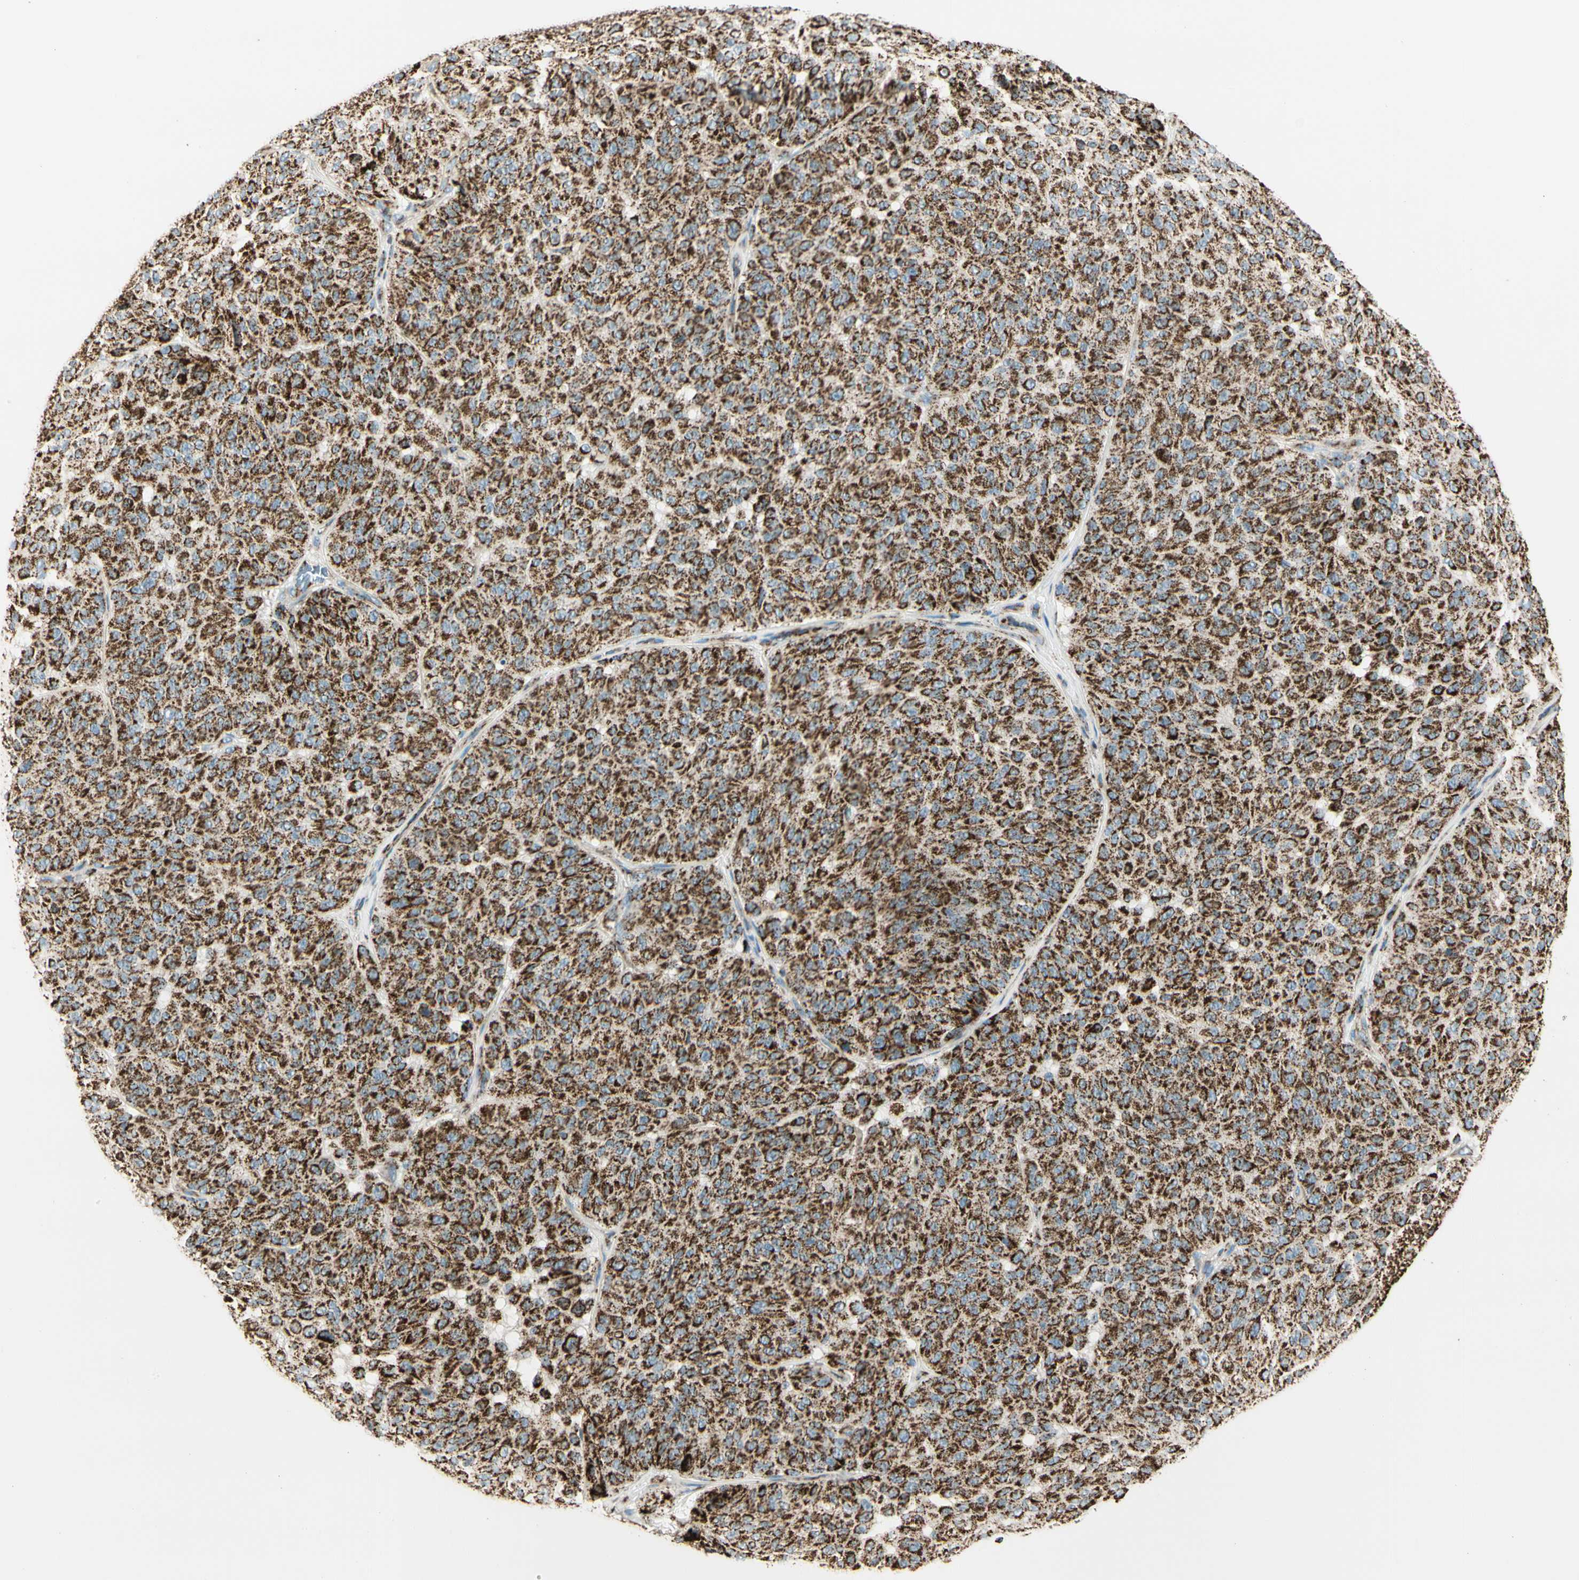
{"staining": {"intensity": "strong", "quantity": ">75%", "location": "cytoplasmic/membranous"}, "tissue": "melanoma", "cell_type": "Tumor cells", "image_type": "cancer", "snomed": [{"axis": "morphology", "description": "Malignant melanoma, NOS"}, {"axis": "topography", "description": "Skin"}], "caption": "This is an image of IHC staining of melanoma, which shows strong staining in the cytoplasmic/membranous of tumor cells.", "gene": "ME2", "patient": {"sex": "female", "age": 46}}